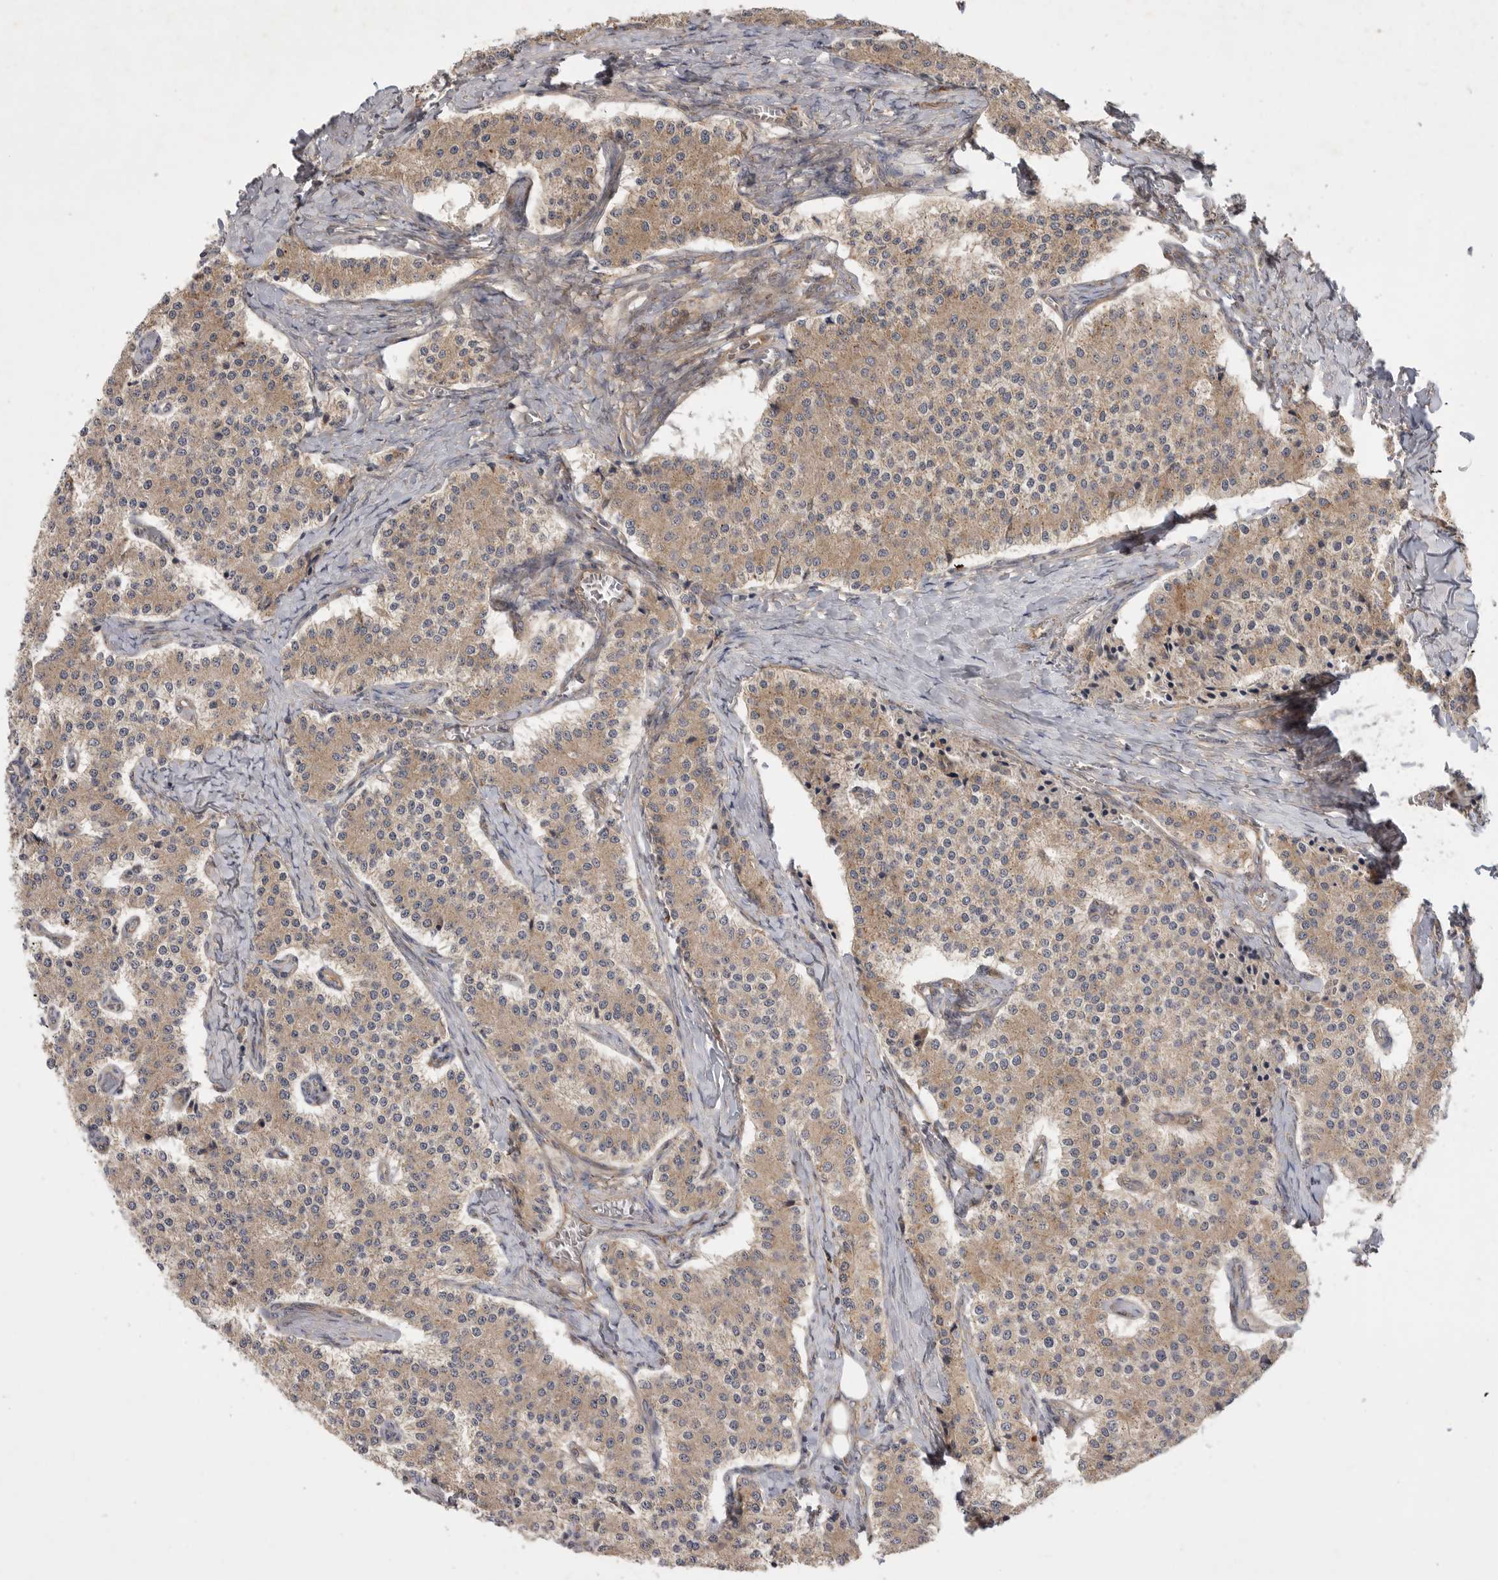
{"staining": {"intensity": "weak", "quantity": ">75%", "location": "cytoplasmic/membranous"}, "tissue": "carcinoid", "cell_type": "Tumor cells", "image_type": "cancer", "snomed": [{"axis": "morphology", "description": "Carcinoid, malignant, NOS"}, {"axis": "topography", "description": "Colon"}], "caption": "Tumor cells reveal low levels of weak cytoplasmic/membranous positivity in approximately >75% of cells in carcinoid (malignant).", "gene": "ZNF232", "patient": {"sex": "female", "age": 52}}